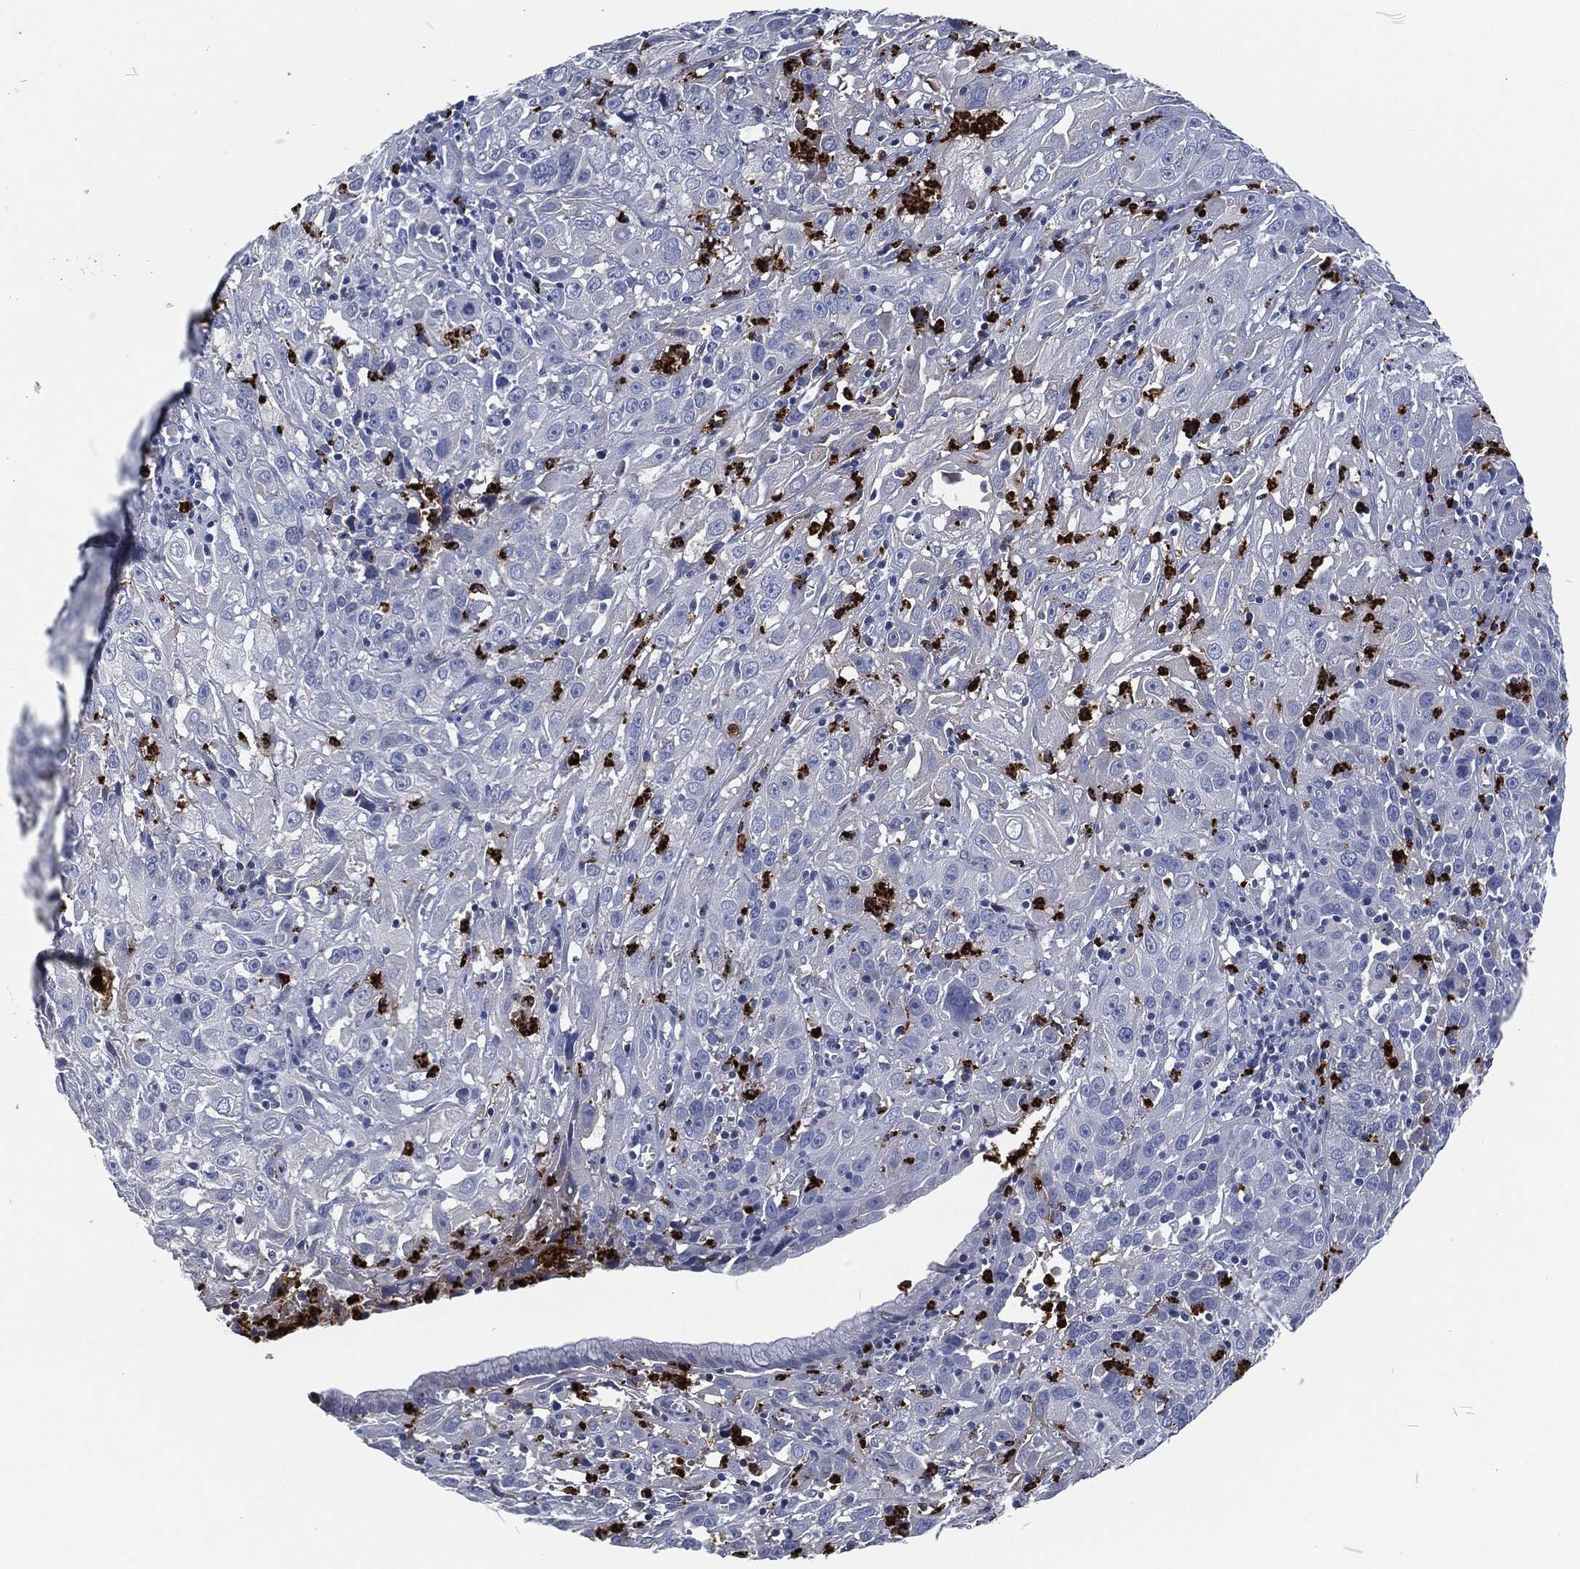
{"staining": {"intensity": "negative", "quantity": "none", "location": "none"}, "tissue": "cervical cancer", "cell_type": "Tumor cells", "image_type": "cancer", "snomed": [{"axis": "morphology", "description": "Squamous cell carcinoma, NOS"}, {"axis": "topography", "description": "Cervix"}], "caption": "Cervical squamous cell carcinoma stained for a protein using immunohistochemistry demonstrates no staining tumor cells.", "gene": "MPO", "patient": {"sex": "female", "age": 32}}